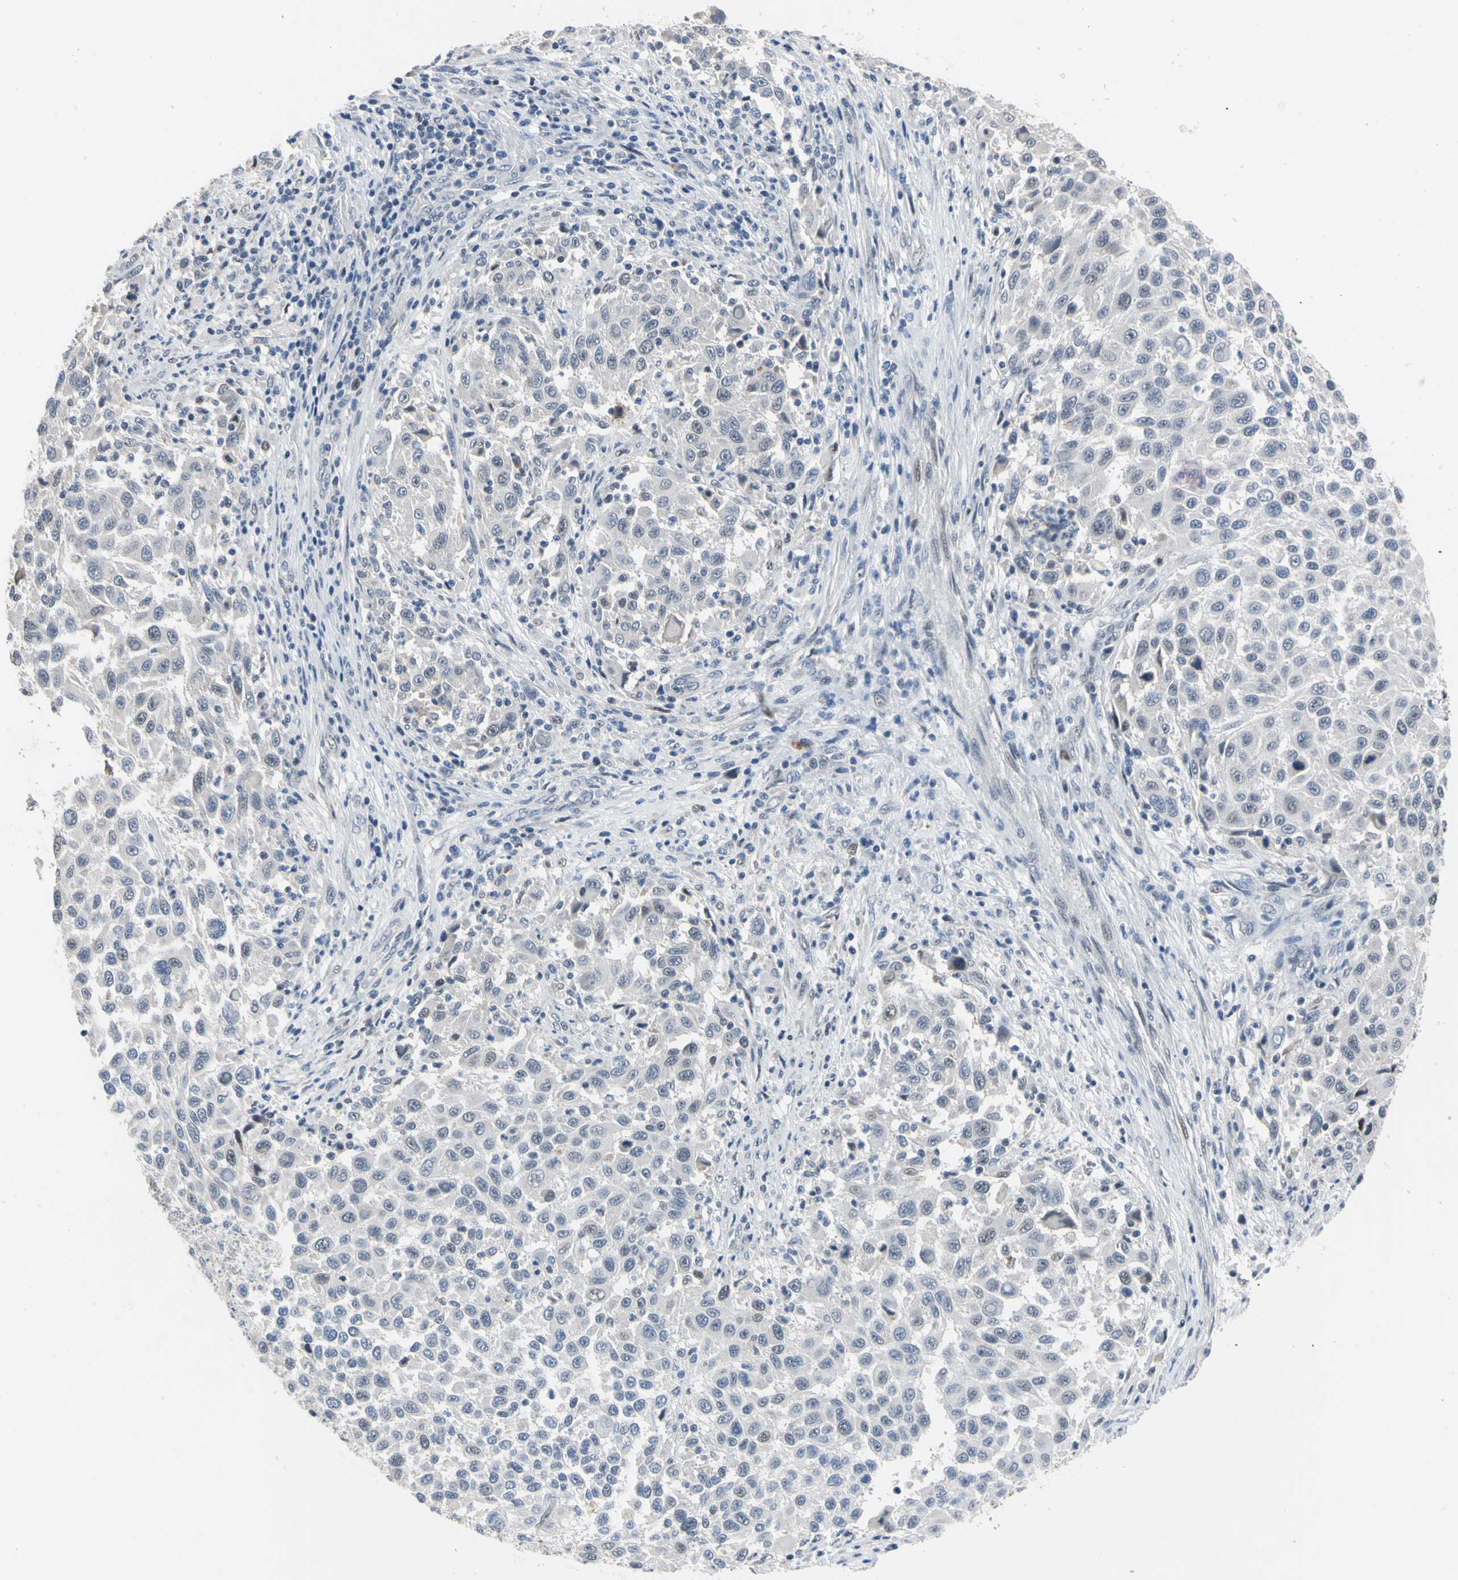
{"staining": {"intensity": "negative", "quantity": "none", "location": "none"}, "tissue": "melanoma", "cell_type": "Tumor cells", "image_type": "cancer", "snomed": [{"axis": "morphology", "description": "Malignant melanoma, Metastatic site"}, {"axis": "topography", "description": "Lymph node"}], "caption": "The immunohistochemistry (IHC) image has no significant expression in tumor cells of malignant melanoma (metastatic site) tissue. Brightfield microscopy of immunohistochemistry (IHC) stained with DAB (3,3'-diaminobenzidine) (brown) and hematoxylin (blue), captured at high magnification.", "gene": "LHX9", "patient": {"sex": "male", "age": 61}}